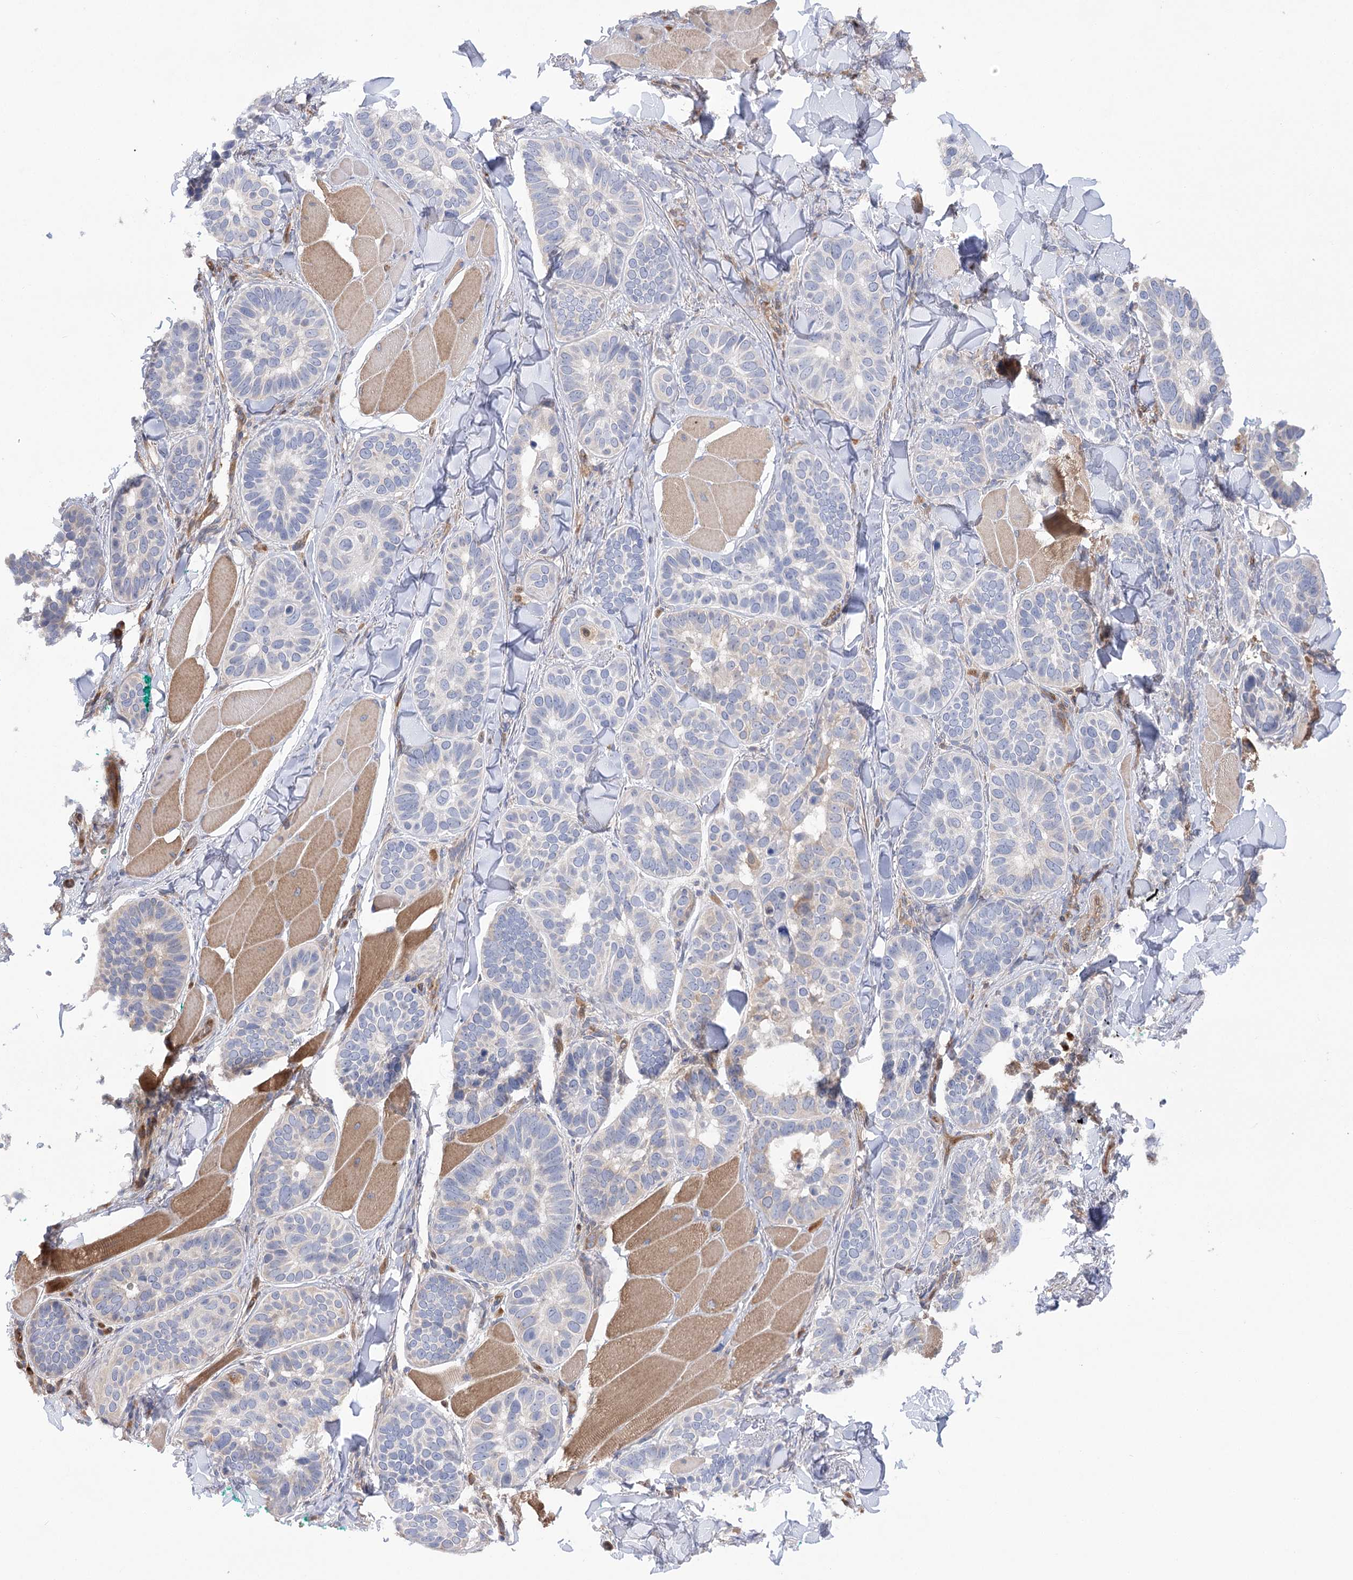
{"staining": {"intensity": "weak", "quantity": "<25%", "location": "cytoplasmic/membranous"}, "tissue": "skin cancer", "cell_type": "Tumor cells", "image_type": "cancer", "snomed": [{"axis": "morphology", "description": "Basal cell carcinoma"}, {"axis": "topography", "description": "Skin"}], "caption": "Immunohistochemical staining of human basal cell carcinoma (skin) reveals no significant expression in tumor cells.", "gene": "VPS37B", "patient": {"sex": "male", "age": 62}}